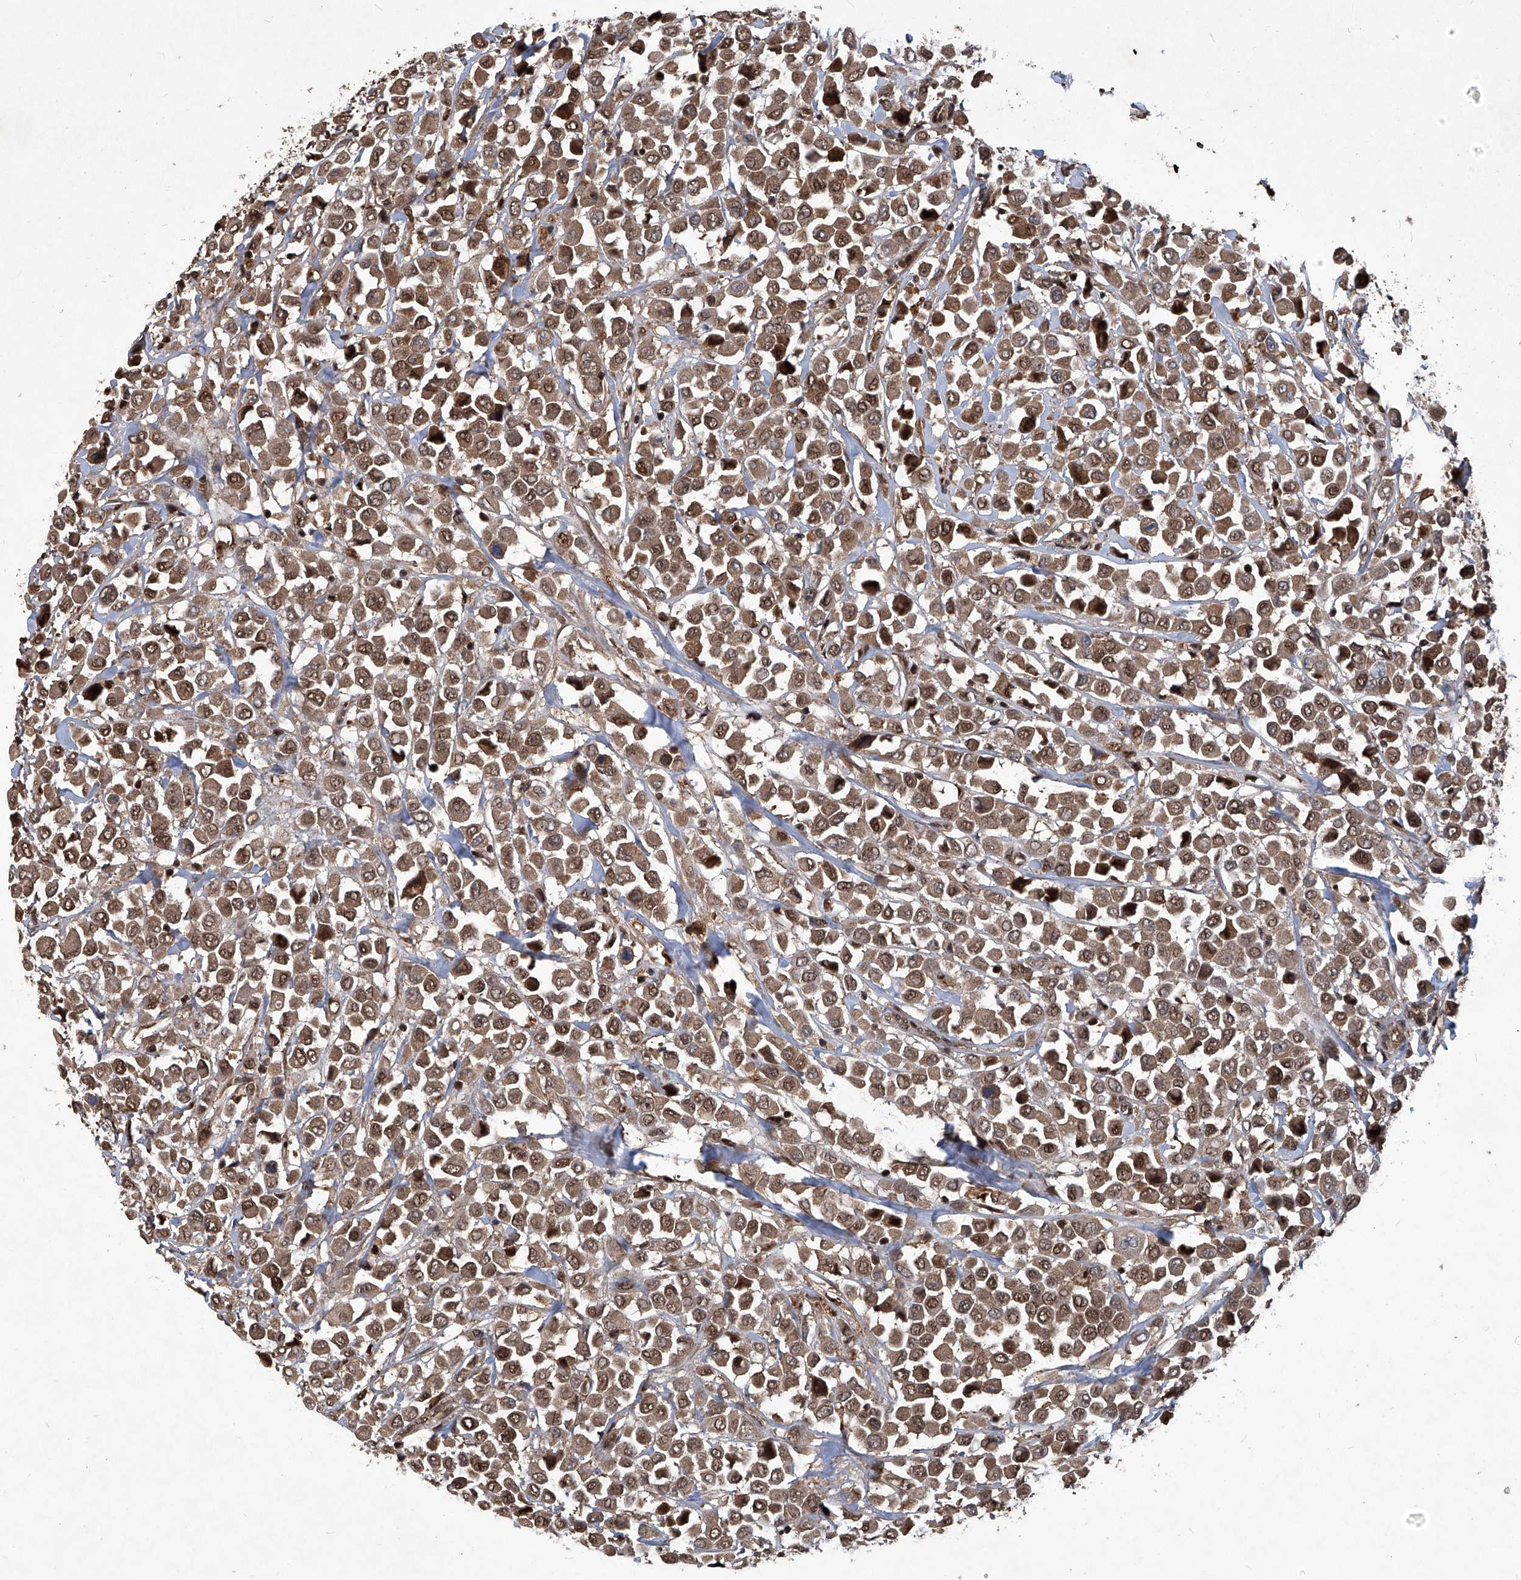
{"staining": {"intensity": "moderate", "quantity": ">75%", "location": "cytoplasmic/membranous,nuclear"}, "tissue": "breast cancer", "cell_type": "Tumor cells", "image_type": "cancer", "snomed": [{"axis": "morphology", "description": "Duct carcinoma"}, {"axis": "topography", "description": "Breast"}], "caption": "Brown immunohistochemical staining in human breast cancer (invasive ductal carcinoma) reveals moderate cytoplasmic/membranous and nuclear staining in approximately >75% of tumor cells.", "gene": "PSMB1", "patient": {"sex": "female", "age": 61}}